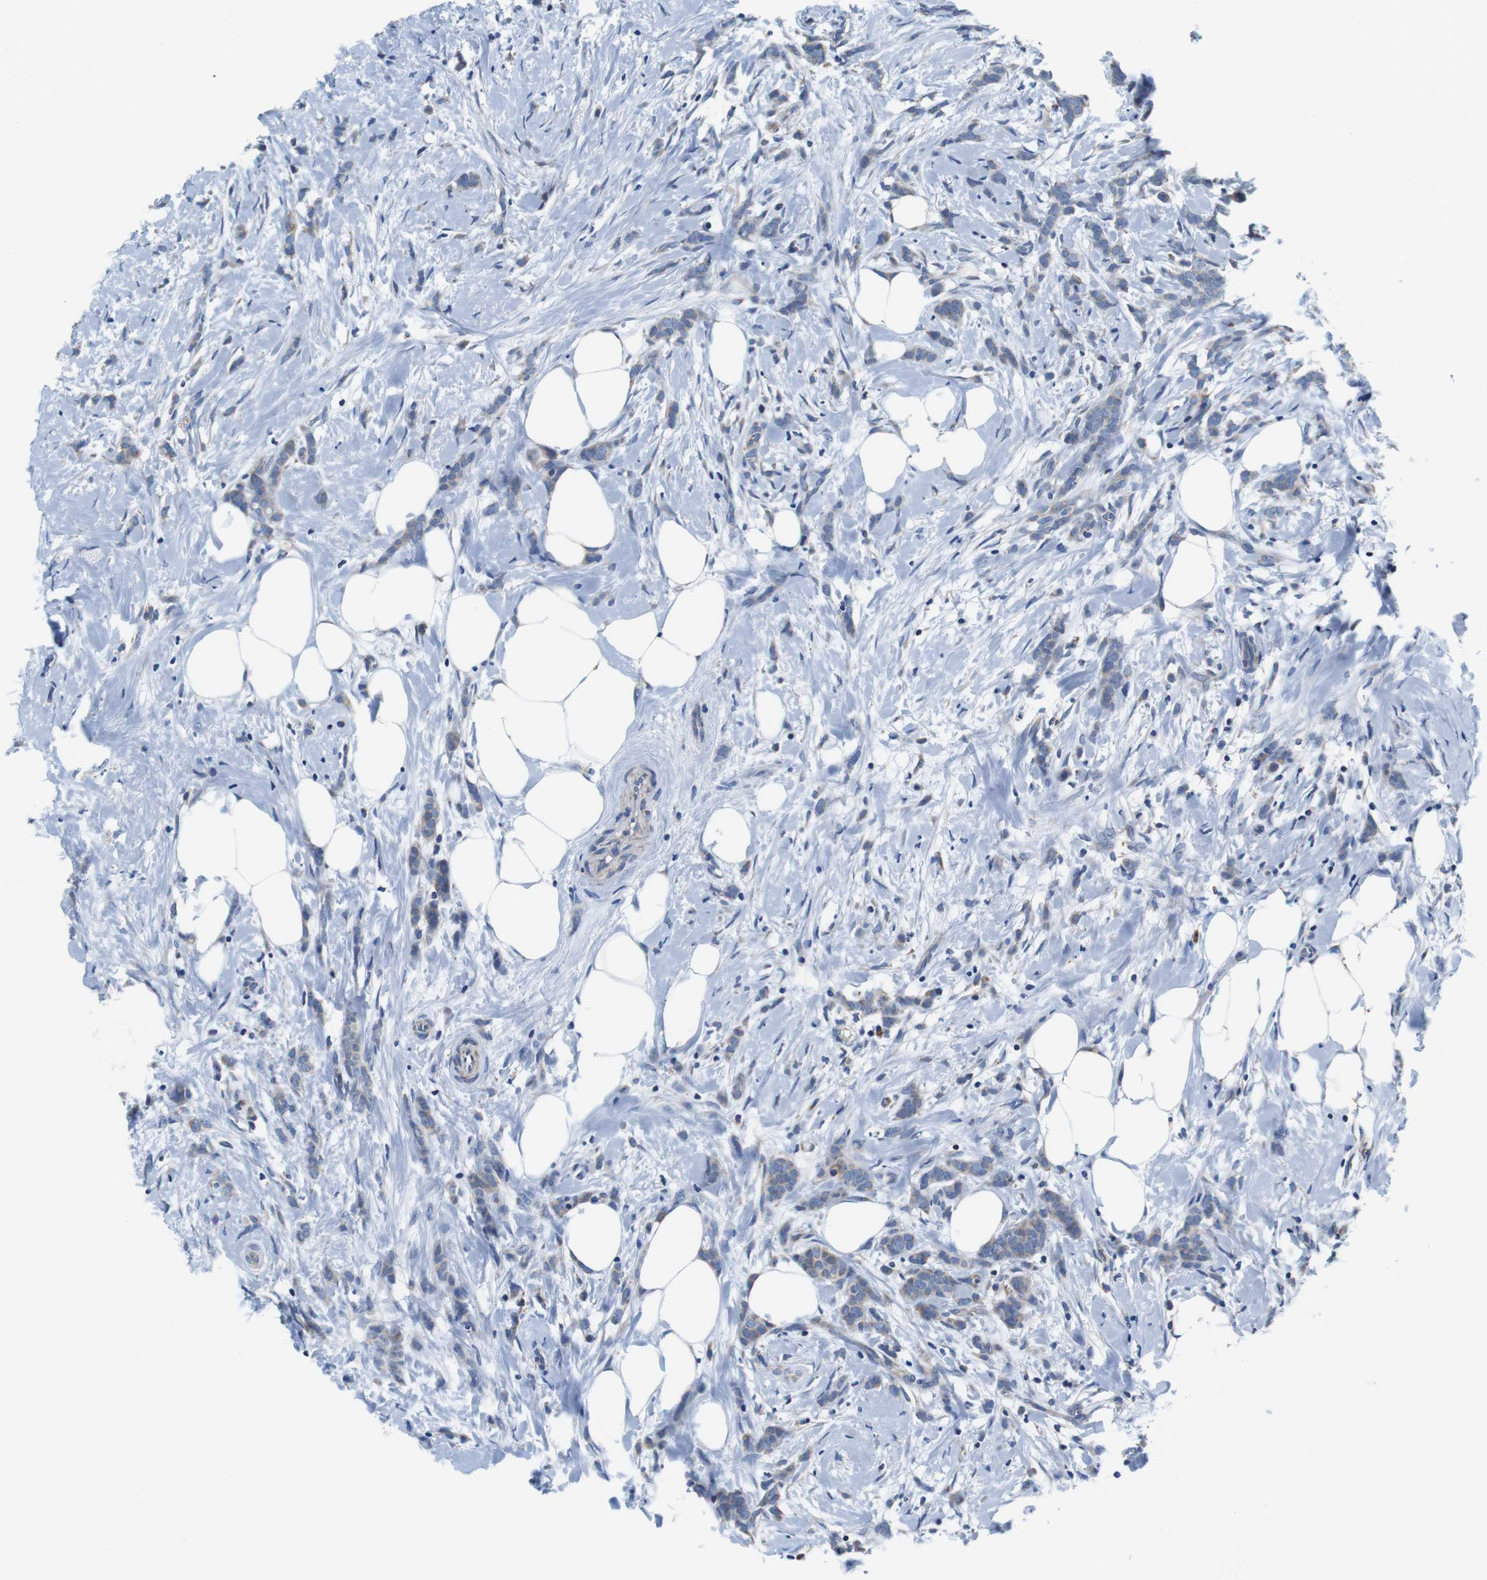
{"staining": {"intensity": "weak", "quantity": ">75%", "location": "cytoplasmic/membranous"}, "tissue": "breast cancer", "cell_type": "Tumor cells", "image_type": "cancer", "snomed": [{"axis": "morphology", "description": "Lobular carcinoma, in situ"}, {"axis": "morphology", "description": "Lobular carcinoma"}, {"axis": "topography", "description": "Breast"}], "caption": "Protein staining of breast cancer (lobular carcinoma in situ) tissue reveals weak cytoplasmic/membranous expression in about >75% of tumor cells.", "gene": "LRP4", "patient": {"sex": "female", "age": 41}}